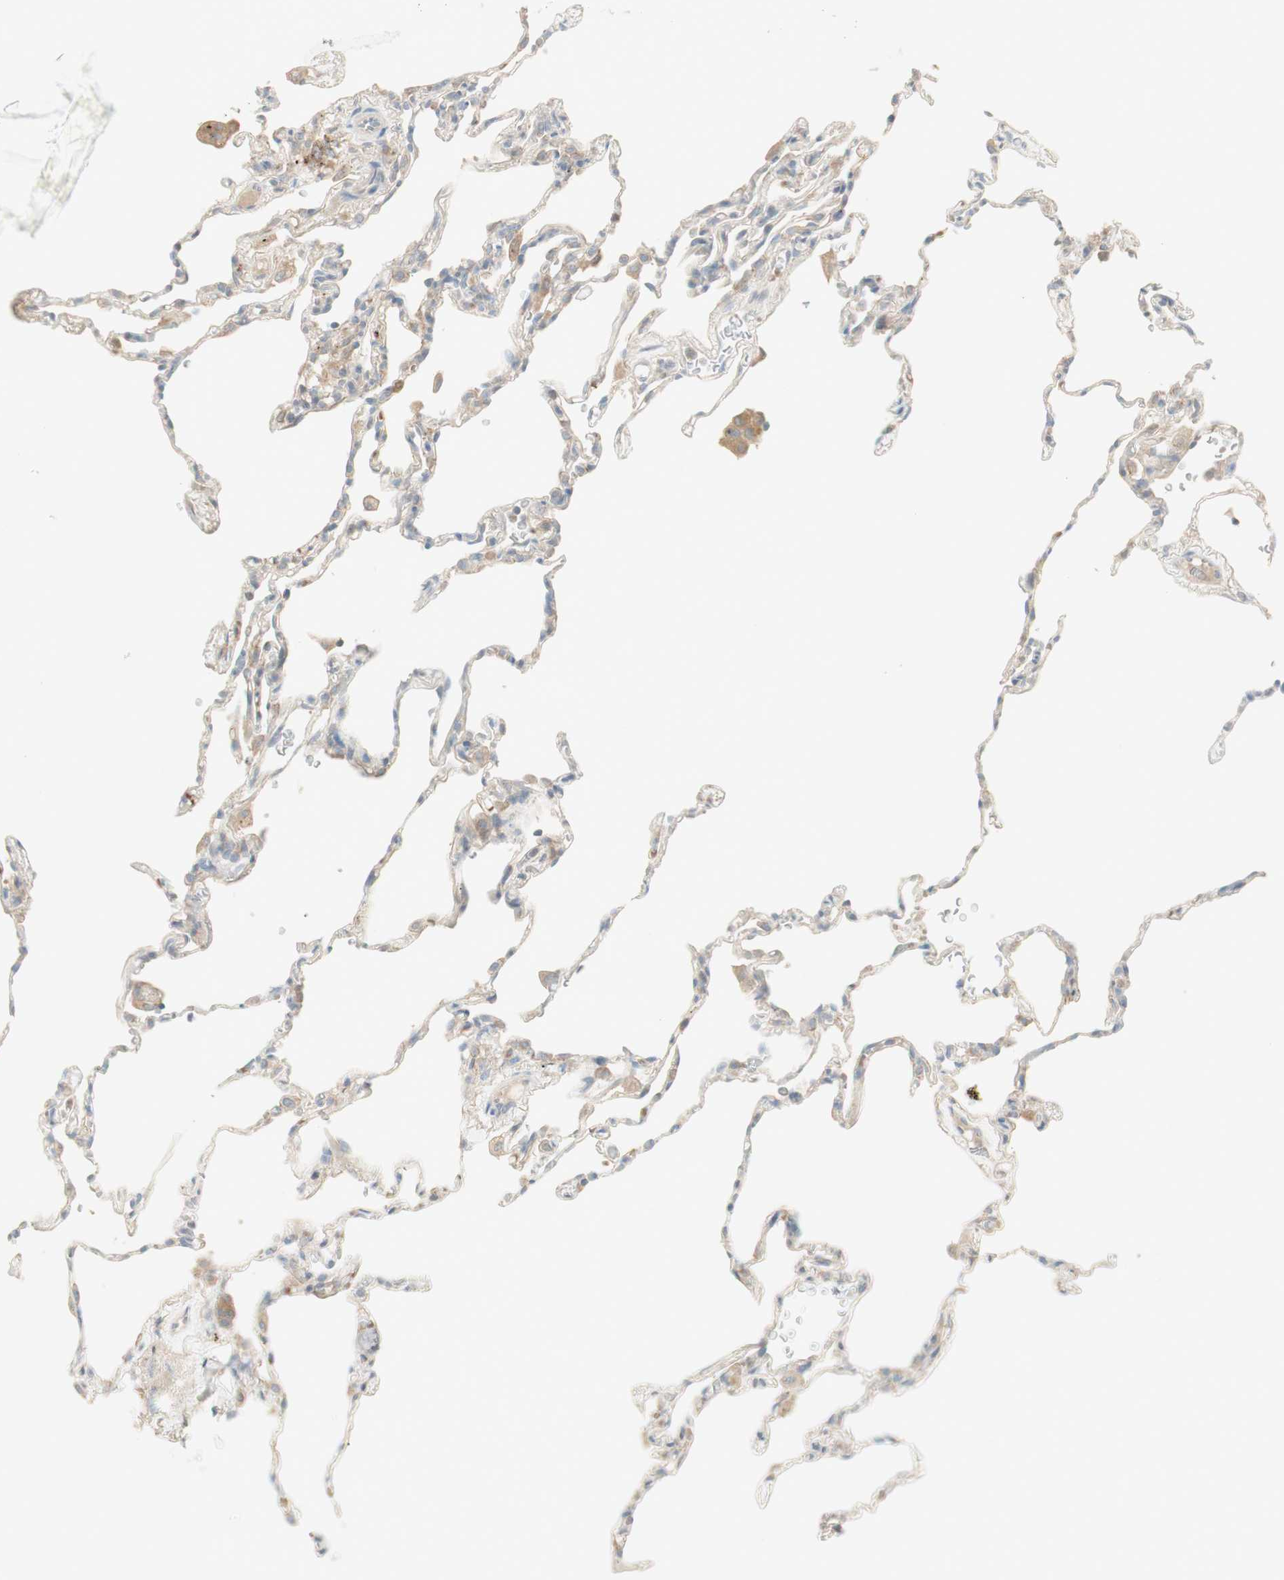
{"staining": {"intensity": "weak", "quantity": "25%-75%", "location": "cytoplasmic/membranous"}, "tissue": "lung", "cell_type": "Alveolar cells", "image_type": "normal", "snomed": [{"axis": "morphology", "description": "Normal tissue, NOS"}, {"axis": "topography", "description": "Lung"}], "caption": "Protein expression analysis of normal human lung reveals weak cytoplasmic/membranous expression in about 25%-75% of alveolar cells. (IHC, brightfield microscopy, high magnification).", "gene": "PTGER4", "patient": {"sex": "male", "age": 59}}